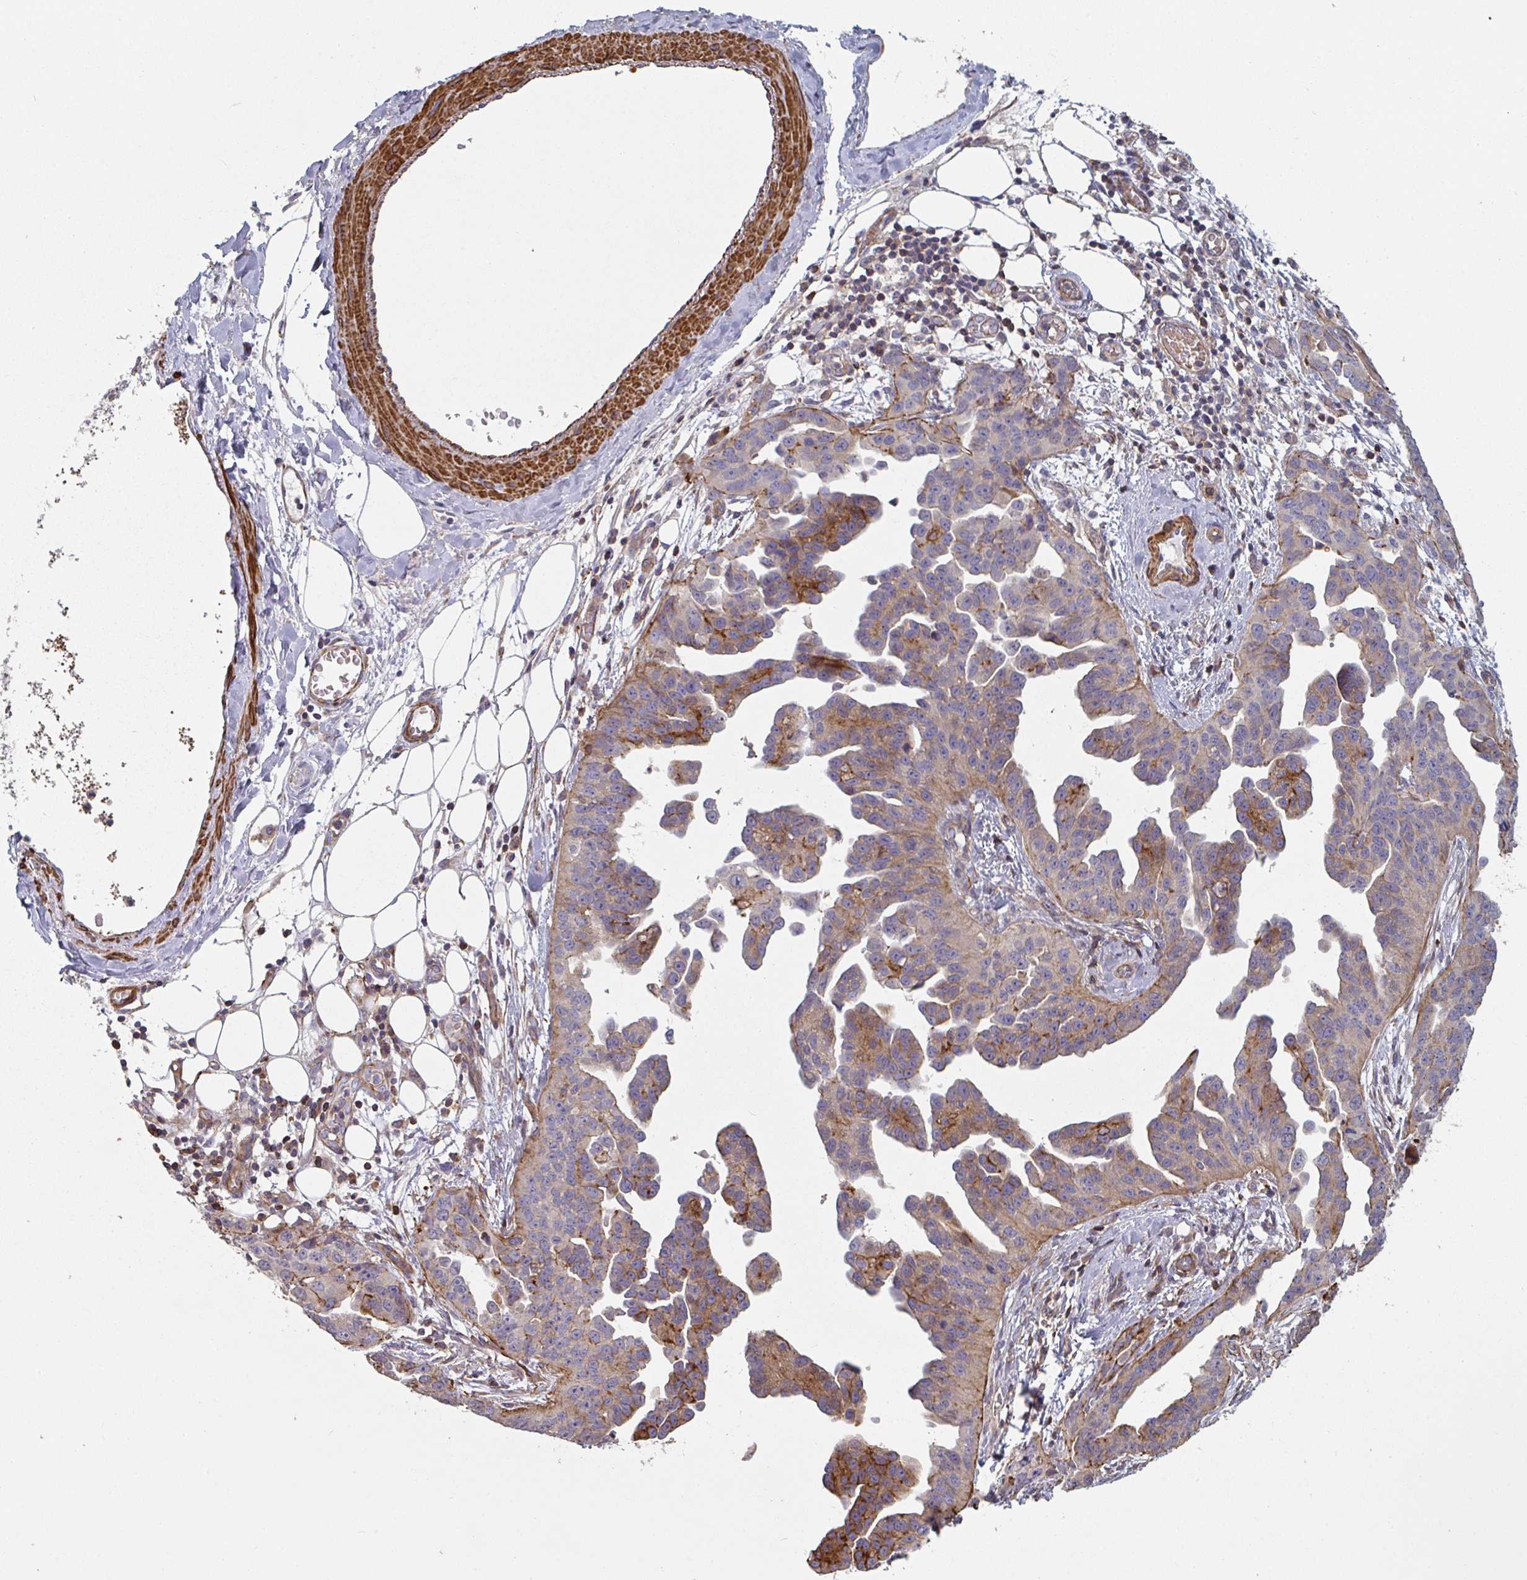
{"staining": {"intensity": "moderate", "quantity": "25%-75%", "location": "cytoplasmic/membranous"}, "tissue": "ovarian cancer", "cell_type": "Tumor cells", "image_type": "cancer", "snomed": [{"axis": "morphology", "description": "Cystadenocarcinoma, serous, NOS"}, {"axis": "topography", "description": "Ovary"}], "caption": "Ovarian cancer stained with DAB immunohistochemistry displays medium levels of moderate cytoplasmic/membranous positivity in about 25%-75% of tumor cells. Using DAB (brown) and hematoxylin (blue) stains, captured at high magnification using brightfield microscopy.", "gene": "FZD2", "patient": {"sex": "female", "age": 75}}